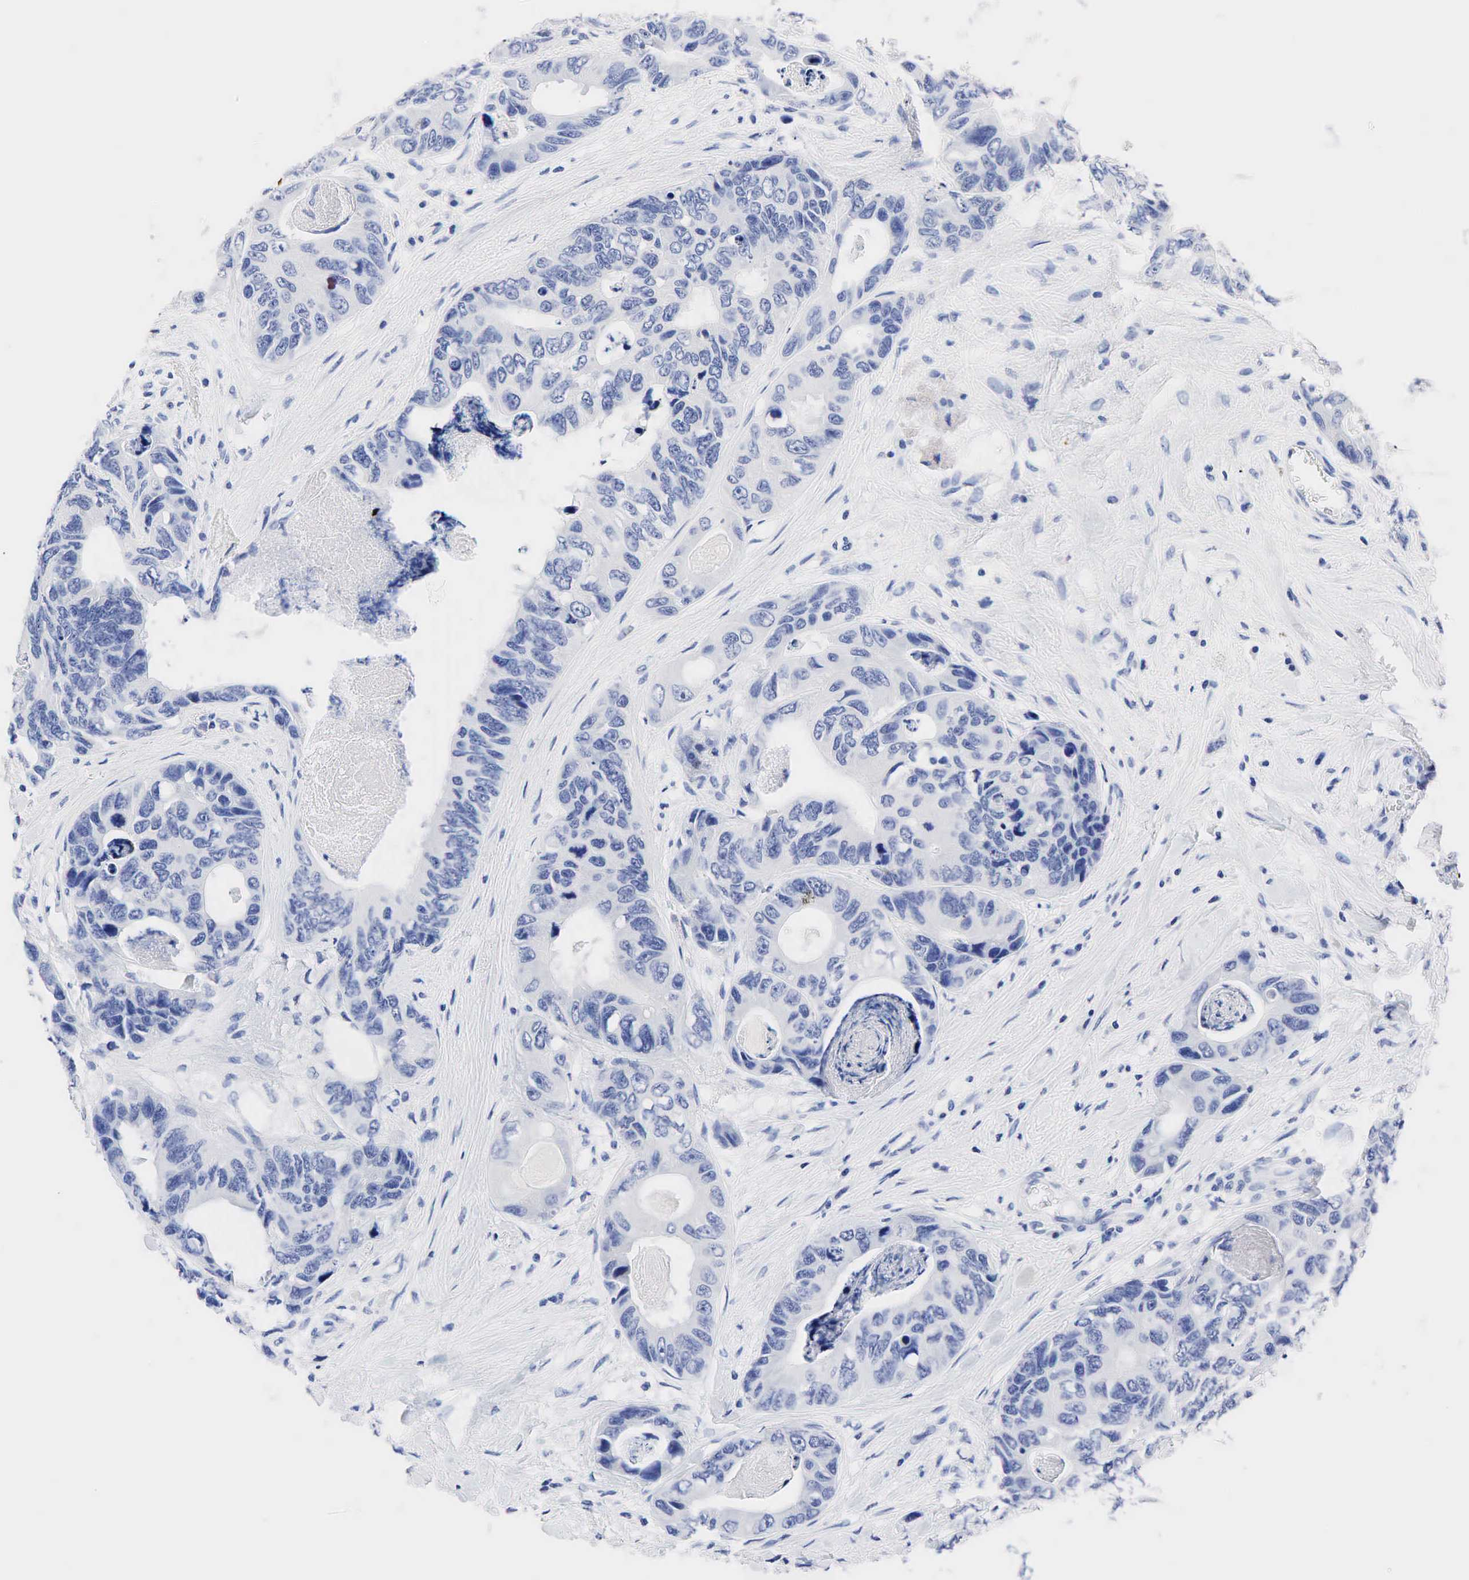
{"staining": {"intensity": "negative", "quantity": "none", "location": "none"}, "tissue": "colorectal cancer", "cell_type": "Tumor cells", "image_type": "cancer", "snomed": [{"axis": "morphology", "description": "Adenocarcinoma, NOS"}, {"axis": "topography", "description": "Colon"}], "caption": "DAB (3,3'-diaminobenzidine) immunohistochemical staining of colorectal cancer demonstrates no significant positivity in tumor cells.", "gene": "NKX2-1", "patient": {"sex": "female", "age": 86}}